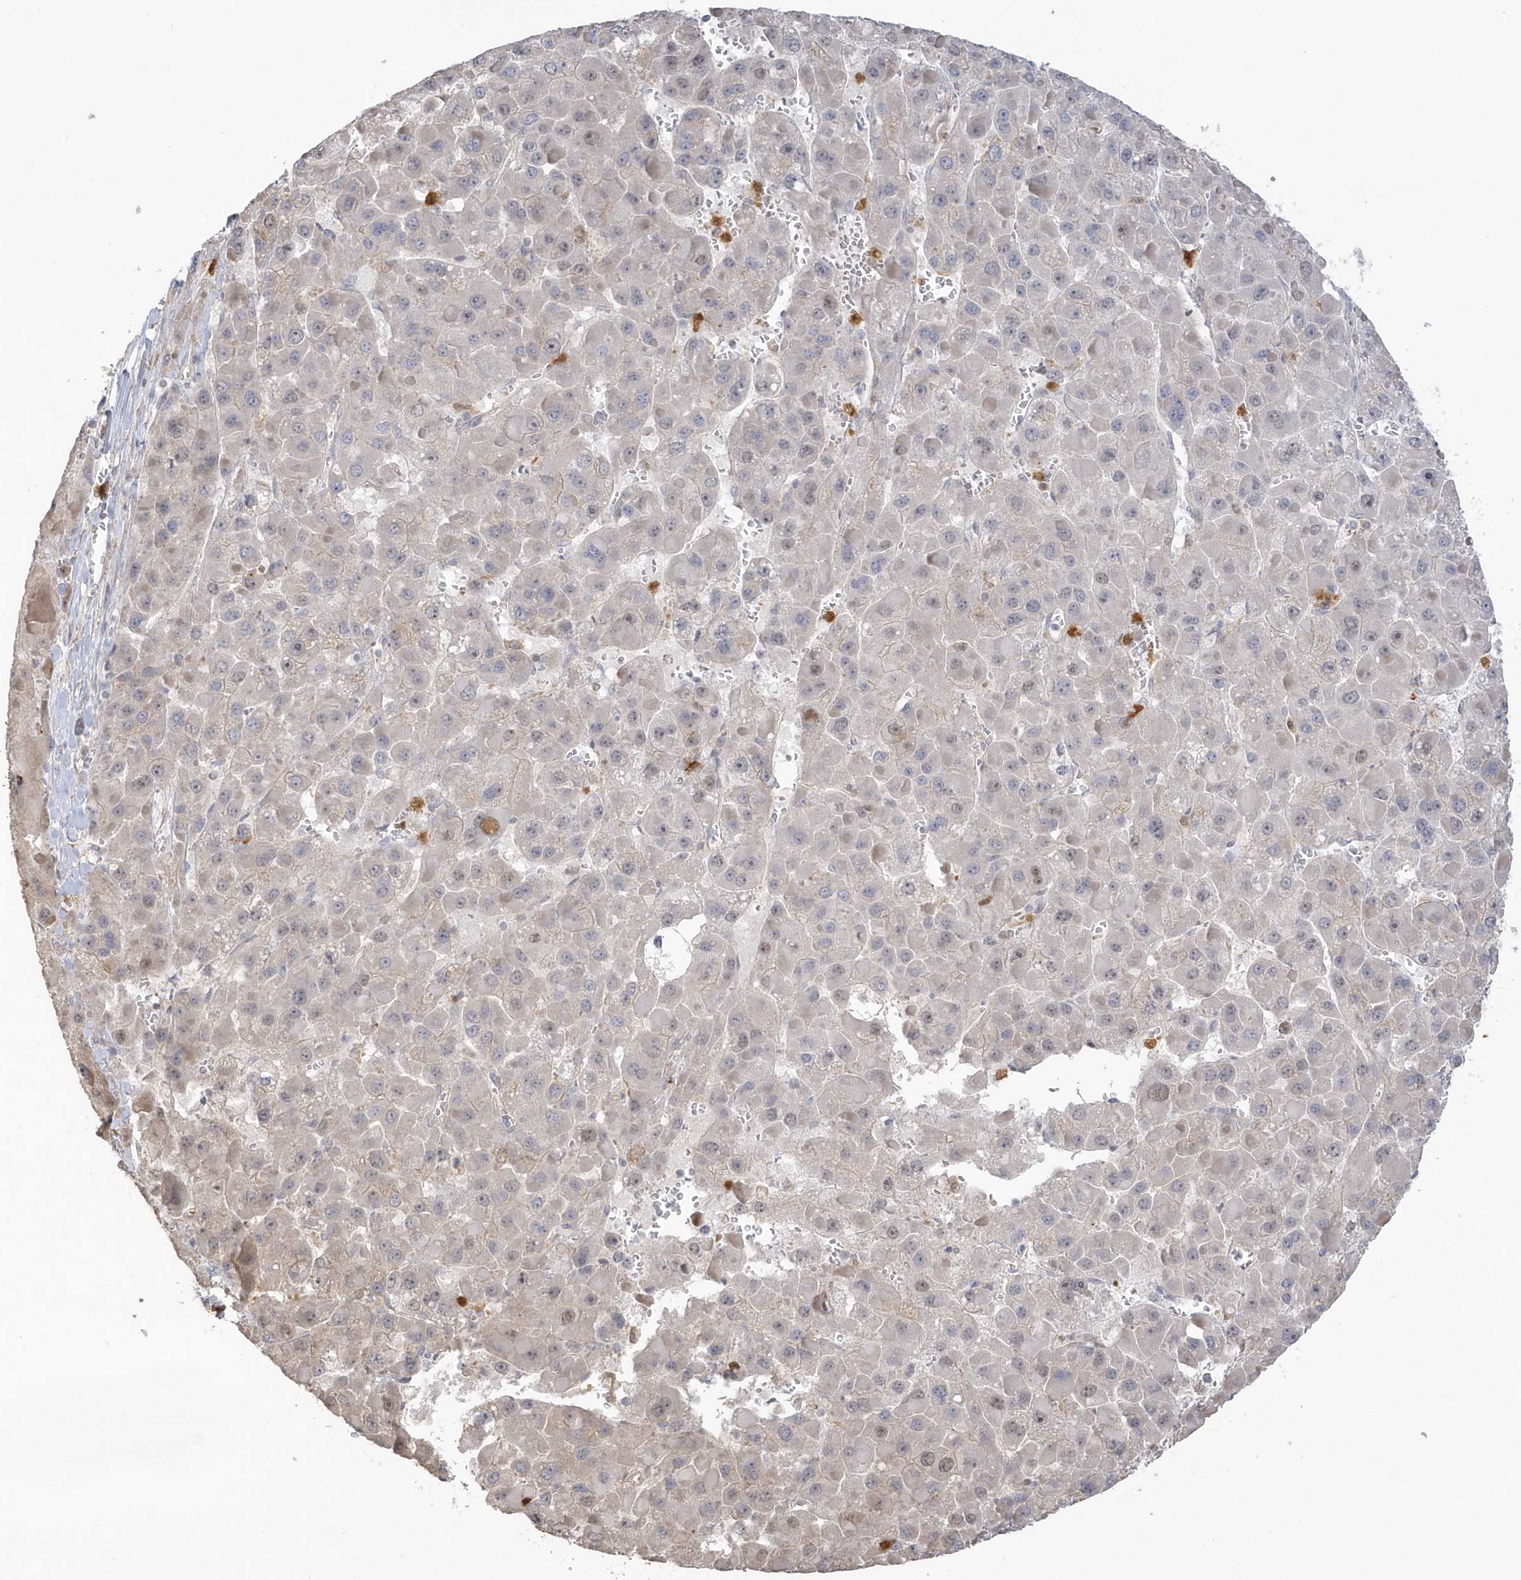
{"staining": {"intensity": "negative", "quantity": "none", "location": "none"}, "tissue": "liver cancer", "cell_type": "Tumor cells", "image_type": "cancer", "snomed": [{"axis": "morphology", "description": "Carcinoma, Hepatocellular, NOS"}, {"axis": "topography", "description": "Liver"}], "caption": "This photomicrograph is of liver hepatocellular carcinoma stained with IHC to label a protein in brown with the nuclei are counter-stained blue. There is no staining in tumor cells.", "gene": "NAF1", "patient": {"sex": "female", "age": 73}}